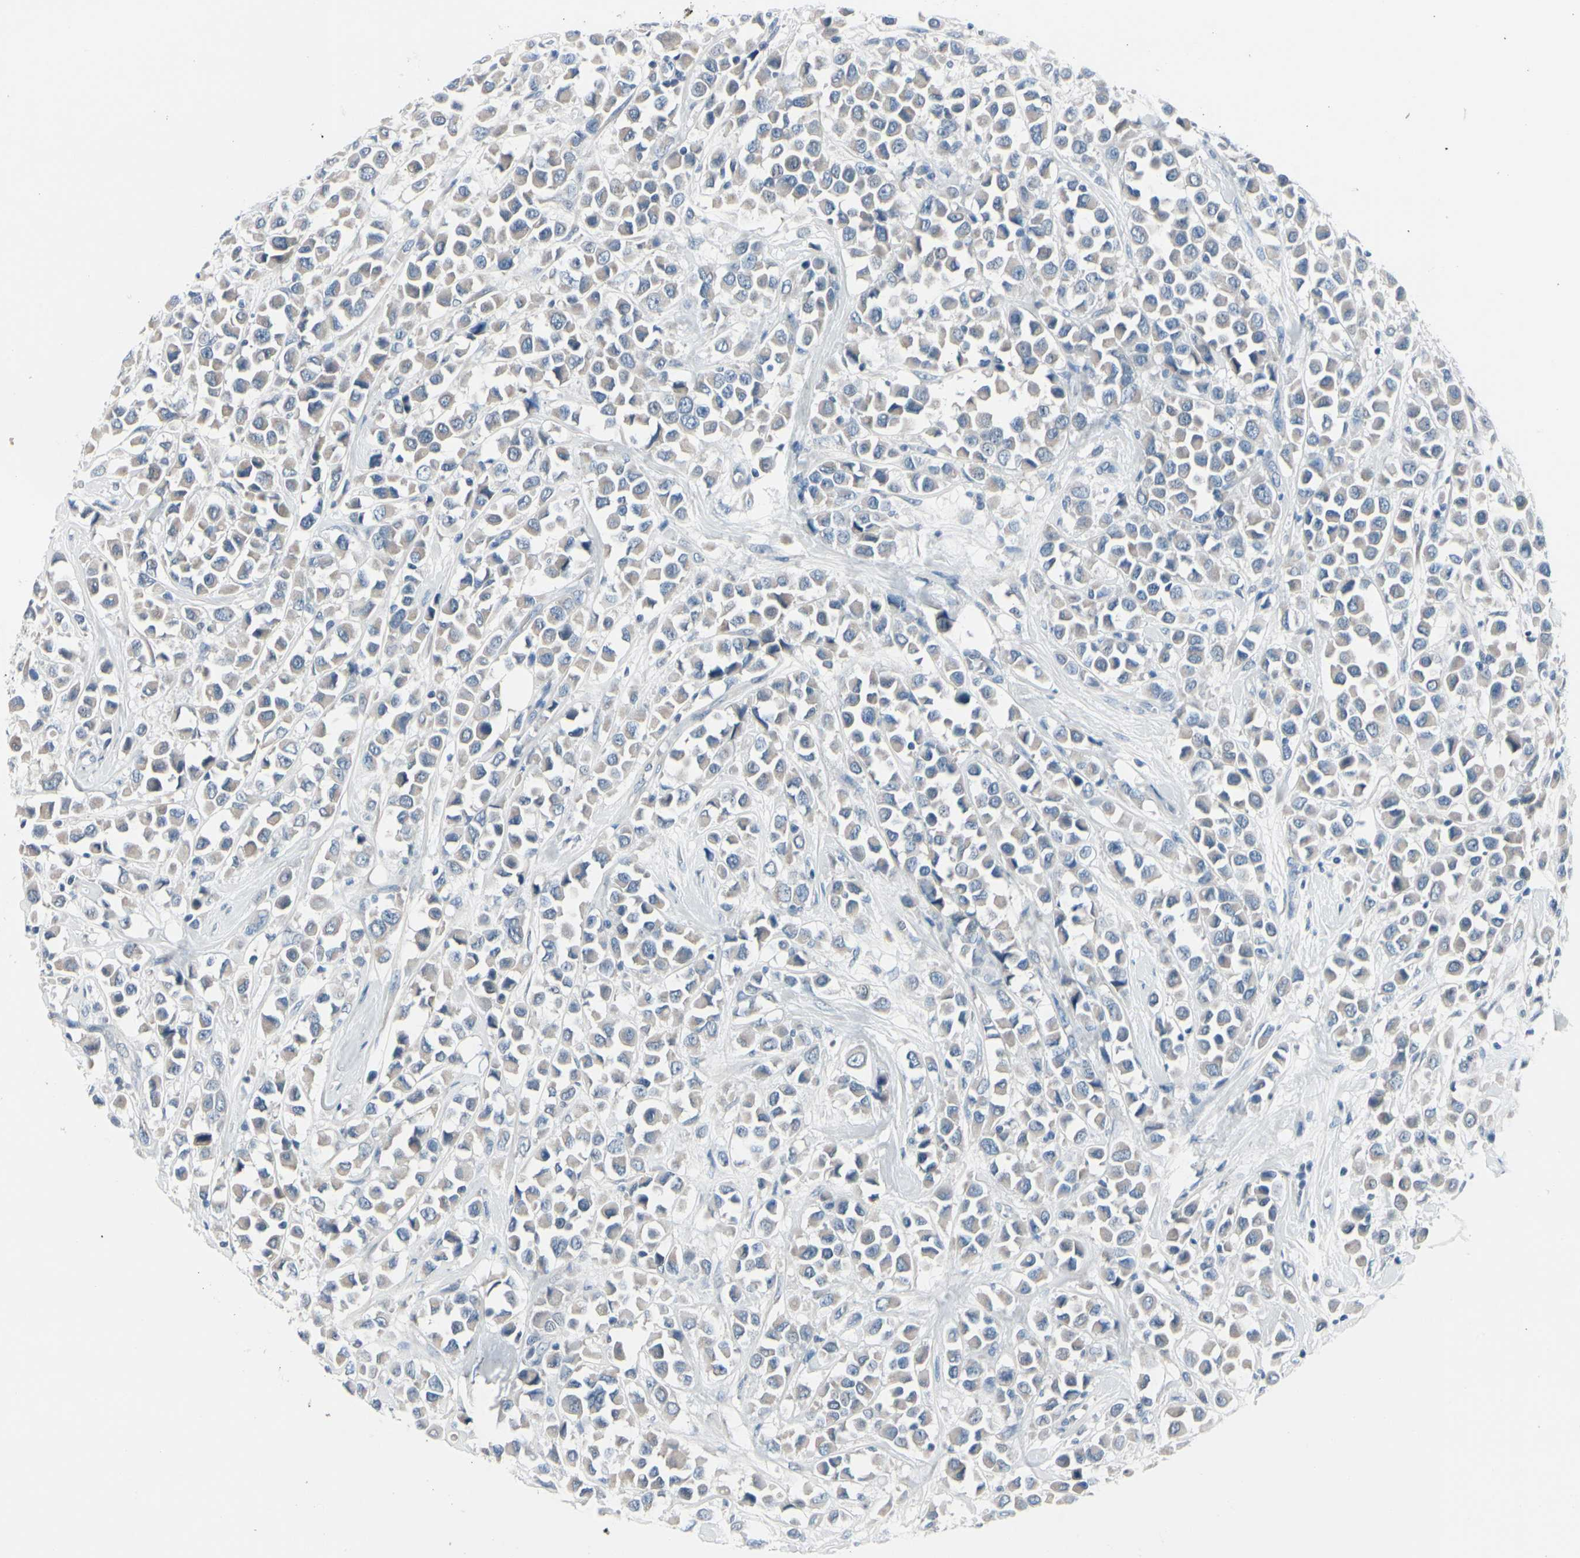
{"staining": {"intensity": "negative", "quantity": "none", "location": "none"}, "tissue": "breast cancer", "cell_type": "Tumor cells", "image_type": "cancer", "snomed": [{"axis": "morphology", "description": "Duct carcinoma"}, {"axis": "topography", "description": "Breast"}], "caption": "This is an immunohistochemistry (IHC) photomicrograph of breast cancer. There is no staining in tumor cells.", "gene": "PGR", "patient": {"sex": "female", "age": 61}}